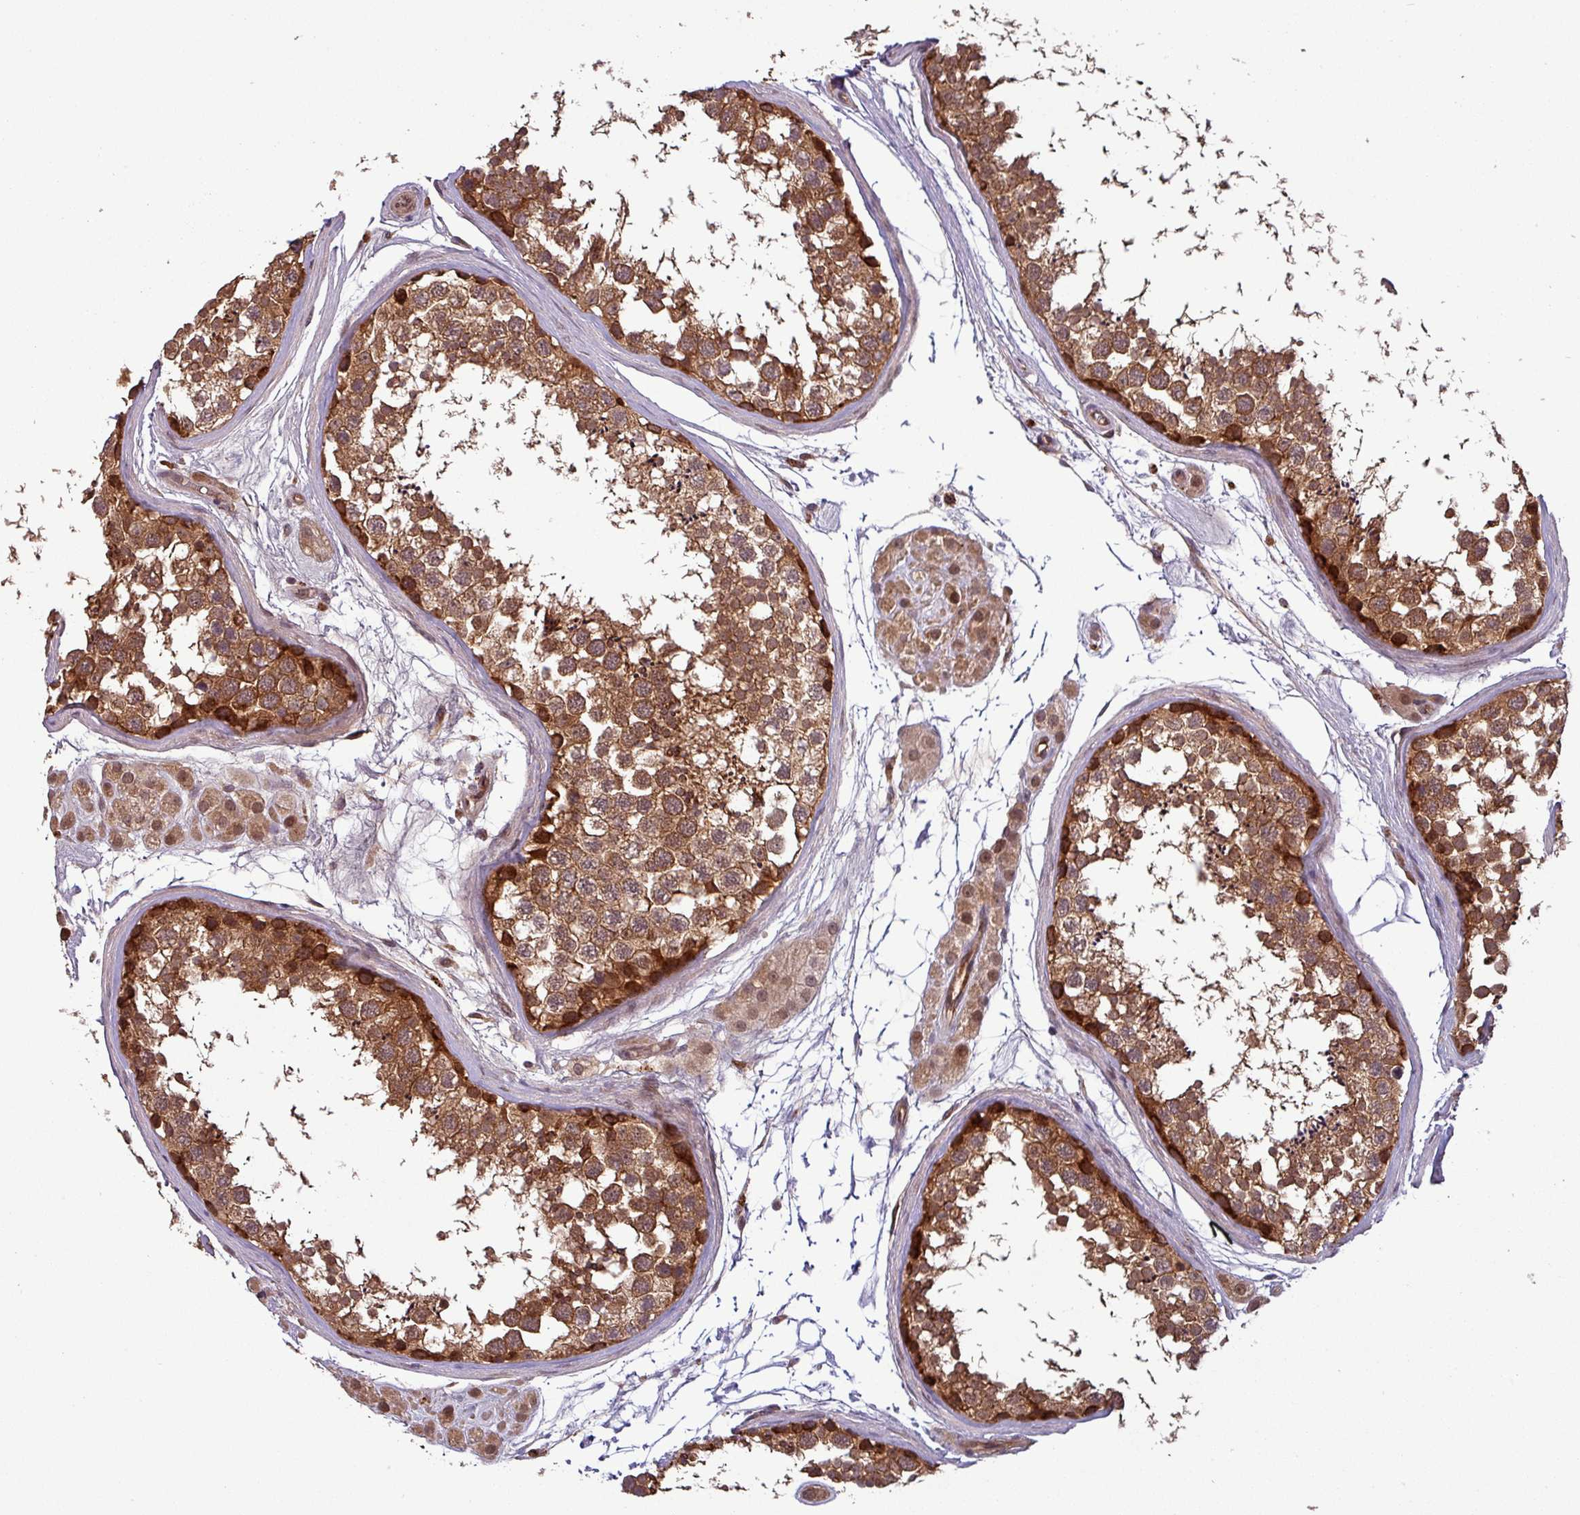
{"staining": {"intensity": "strong", "quantity": ">75%", "location": "cytoplasmic/membranous"}, "tissue": "testis", "cell_type": "Cells in seminiferous ducts", "image_type": "normal", "snomed": [{"axis": "morphology", "description": "Normal tissue, NOS"}, {"axis": "topography", "description": "Testis"}], "caption": "An image of human testis stained for a protein reveals strong cytoplasmic/membranous brown staining in cells in seminiferous ducts. The staining was performed using DAB (3,3'-diaminobenzidine) to visualize the protein expression in brown, while the nuclei were stained in blue with hematoxylin (Magnification: 20x).", "gene": "PUS1", "patient": {"sex": "male", "age": 56}}